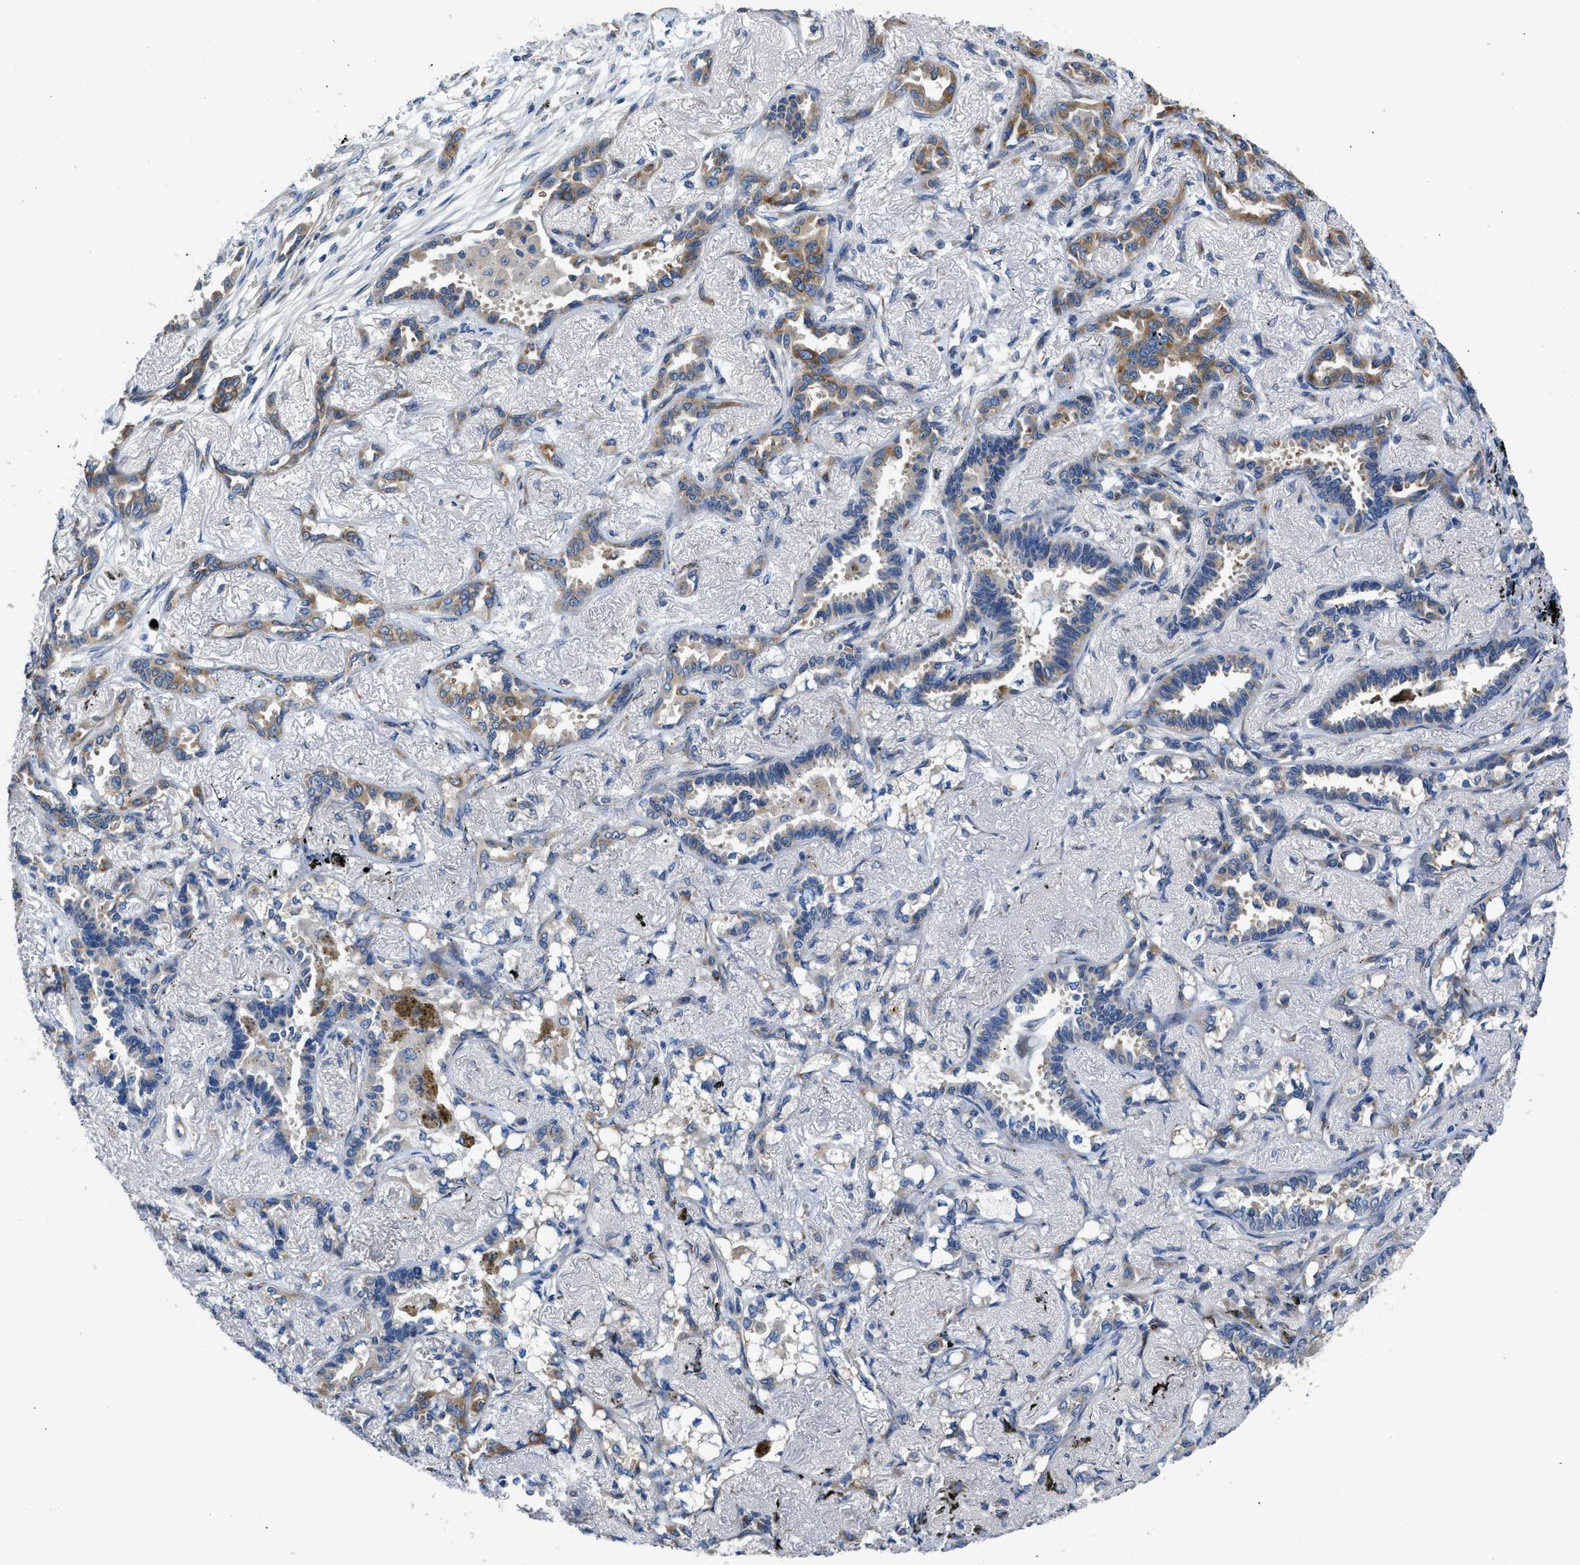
{"staining": {"intensity": "moderate", "quantity": "25%-75%", "location": "cytoplasmic/membranous"}, "tissue": "lung cancer", "cell_type": "Tumor cells", "image_type": "cancer", "snomed": [{"axis": "morphology", "description": "Adenocarcinoma, NOS"}, {"axis": "topography", "description": "Lung"}], "caption": "Human lung cancer (adenocarcinoma) stained for a protein (brown) reveals moderate cytoplasmic/membranous positive expression in about 25%-75% of tumor cells.", "gene": "GGCX", "patient": {"sex": "male", "age": 59}}